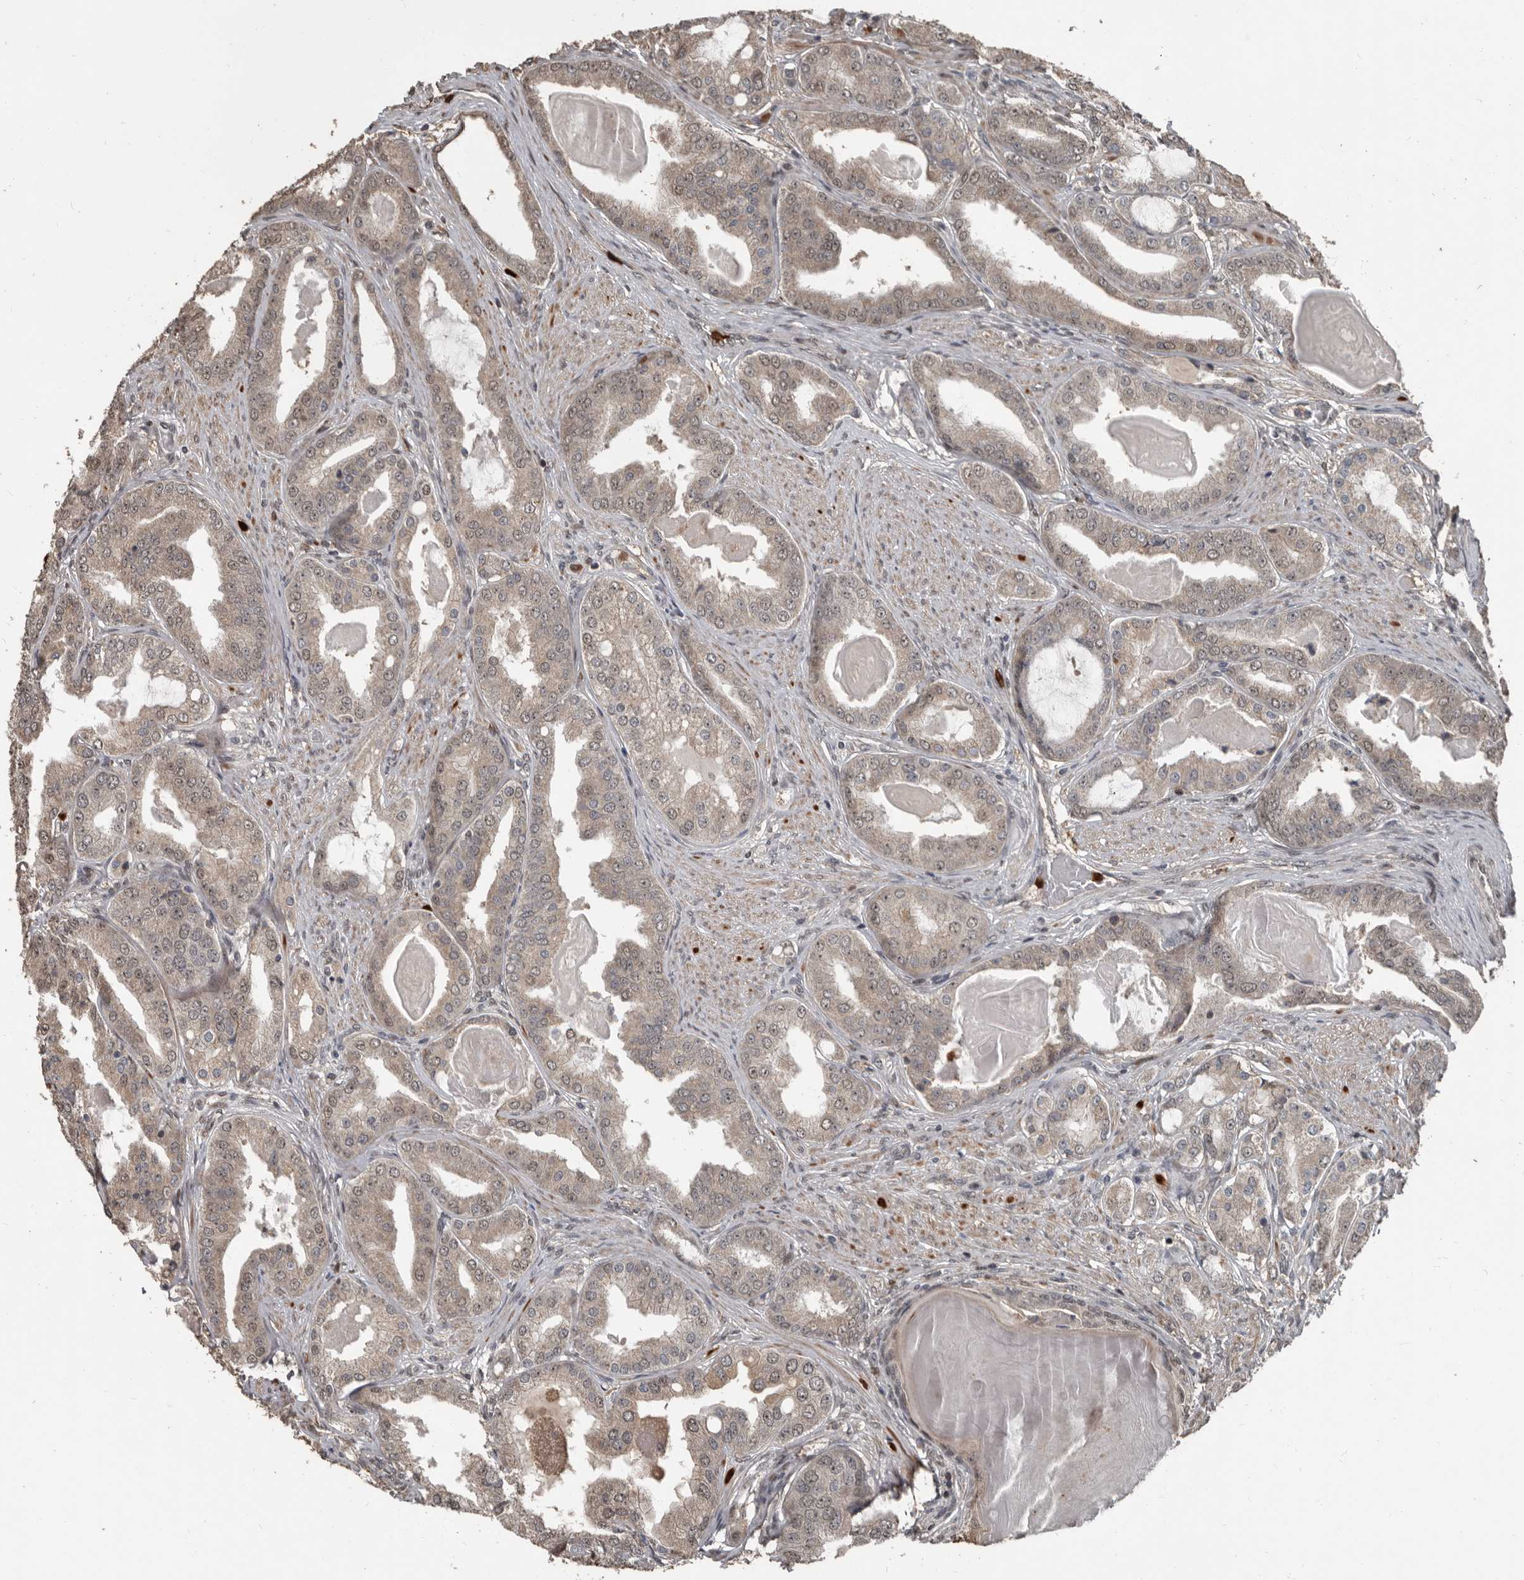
{"staining": {"intensity": "weak", "quantity": ">75%", "location": "cytoplasmic/membranous,nuclear"}, "tissue": "prostate cancer", "cell_type": "Tumor cells", "image_type": "cancer", "snomed": [{"axis": "morphology", "description": "Adenocarcinoma, High grade"}, {"axis": "topography", "description": "Prostate"}], "caption": "Human prostate cancer (high-grade adenocarcinoma) stained with a brown dye reveals weak cytoplasmic/membranous and nuclear positive expression in about >75% of tumor cells.", "gene": "FSBP", "patient": {"sex": "male", "age": 60}}